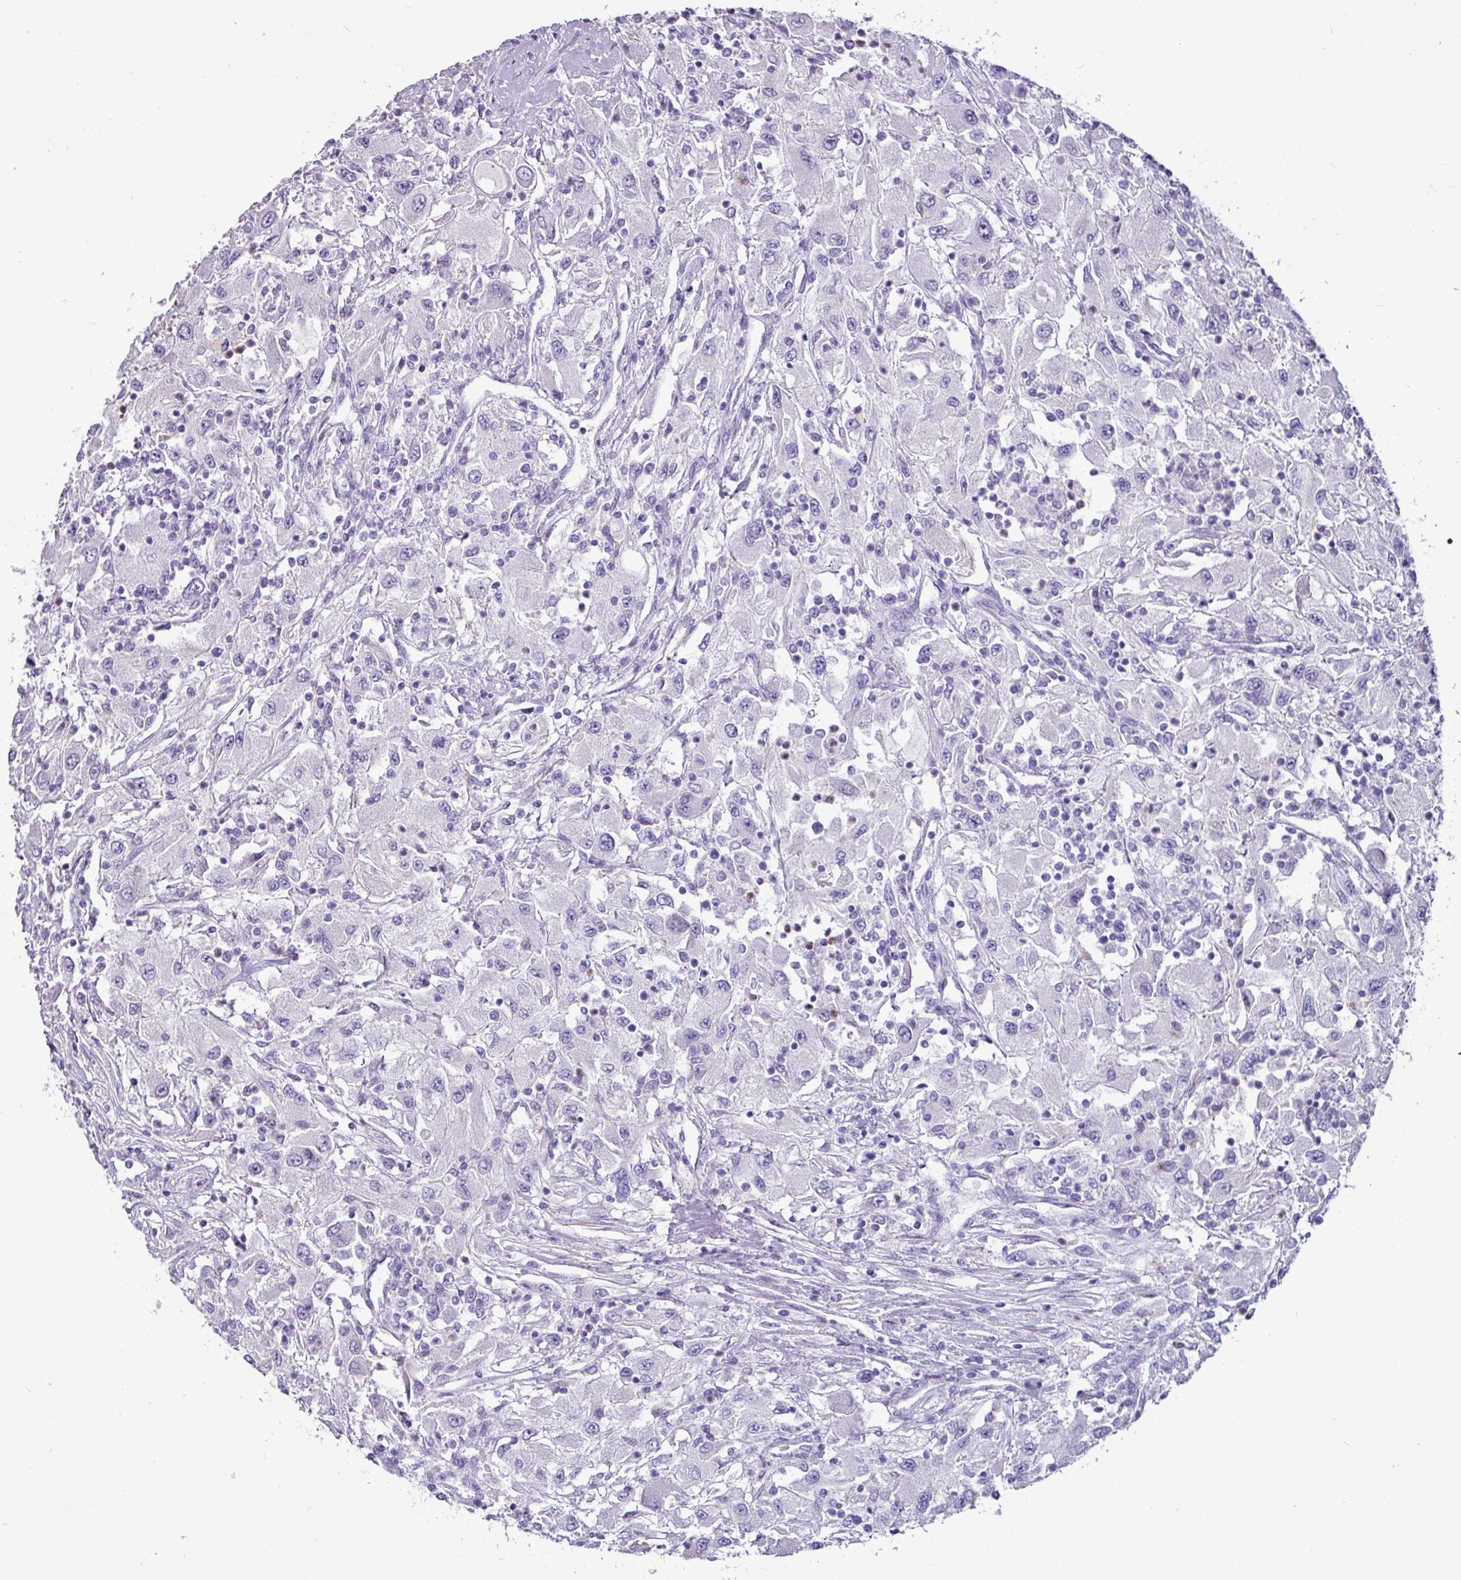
{"staining": {"intensity": "negative", "quantity": "none", "location": "none"}, "tissue": "renal cancer", "cell_type": "Tumor cells", "image_type": "cancer", "snomed": [{"axis": "morphology", "description": "Adenocarcinoma, NOS"}, {"axis": "topography", "description": "Kidney"}], "caption": "Tumor cells show no significant positivity in adenocarcinoma (renal). (DAB (3,3'-diaminobenzidine) immunohistochemistry, high magnification).", "gene": "PPP1R35", "patient": {"sex": "female", "age": 67}}